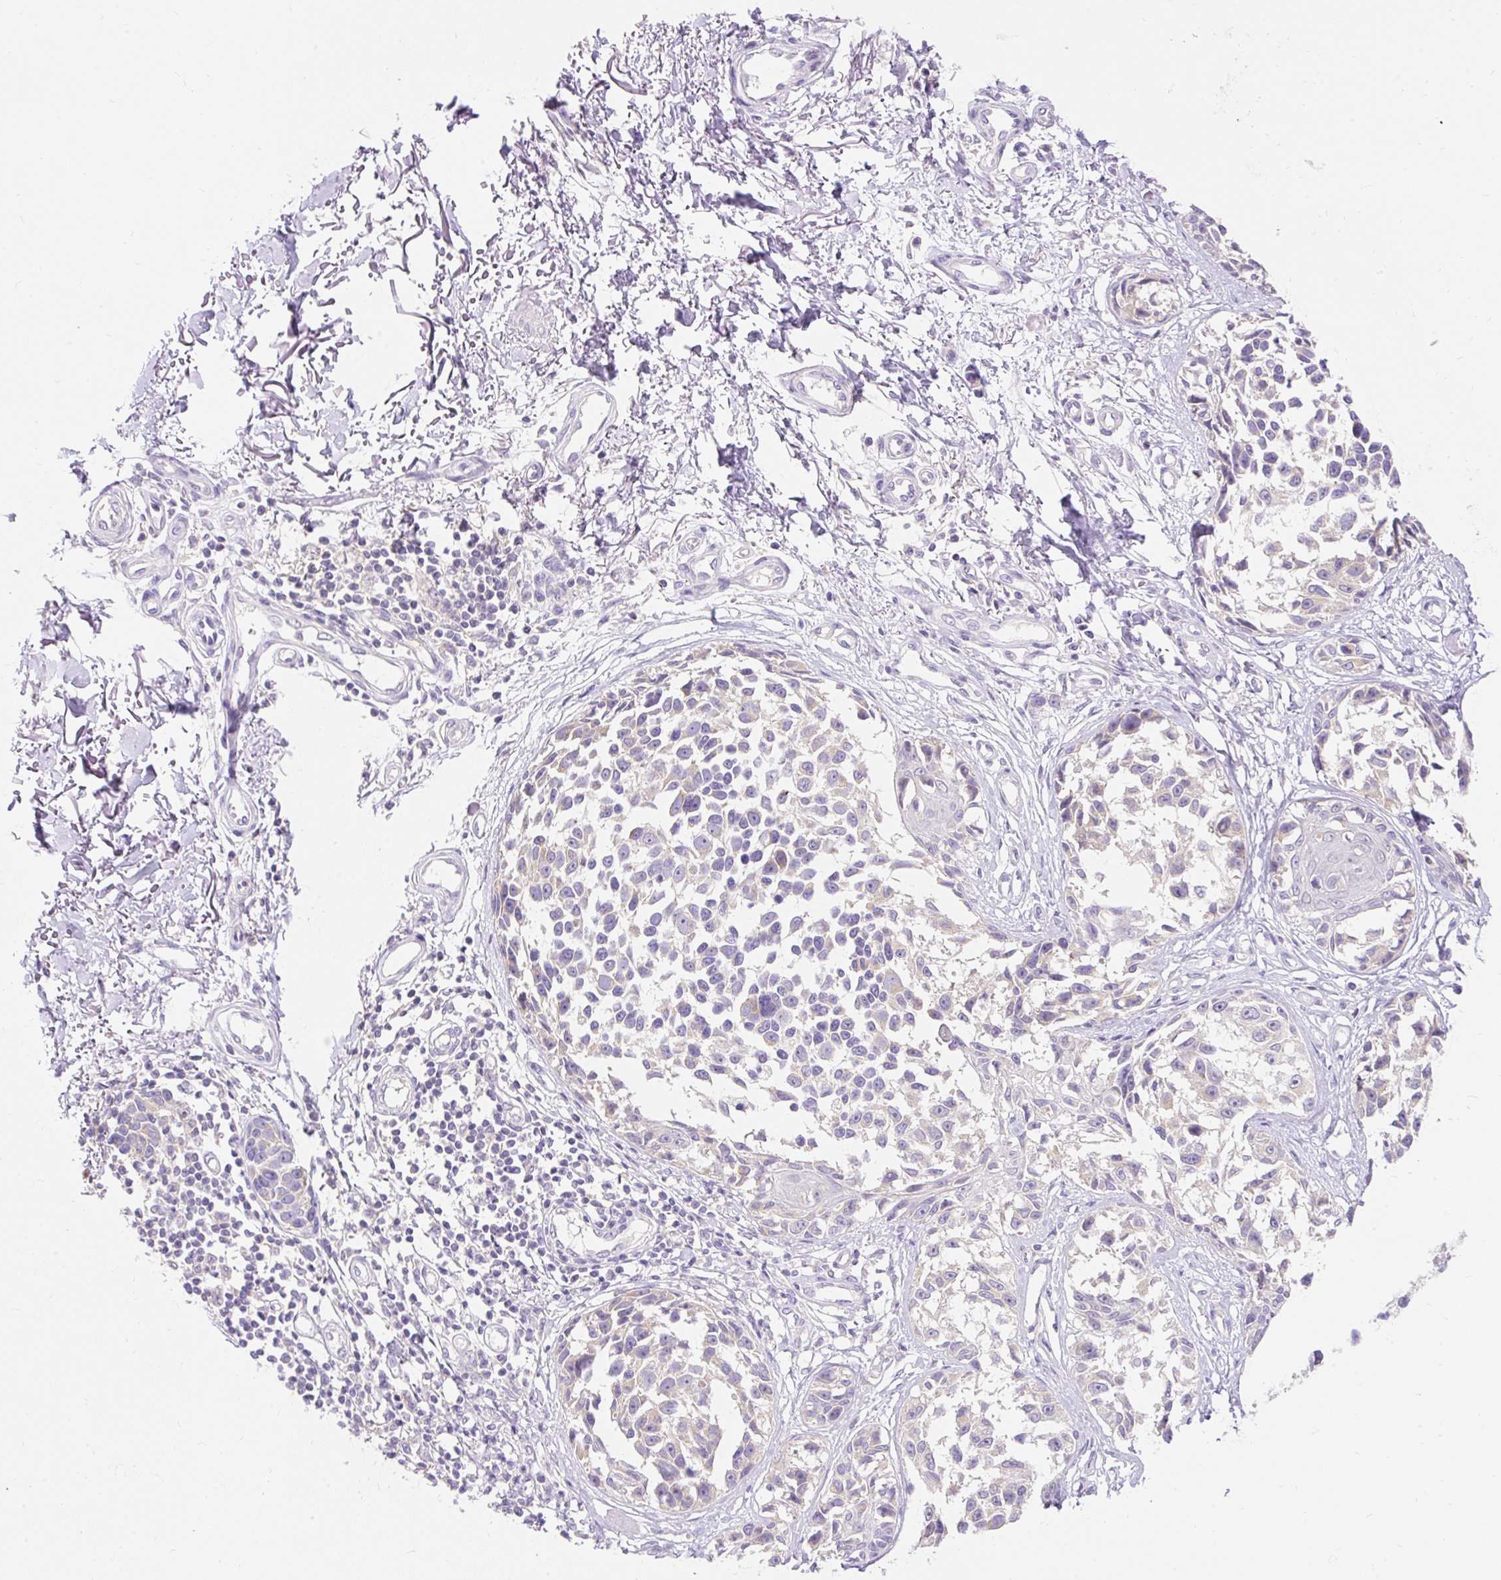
{"staining": {"intensity": "negative", "quantity": "none", "location": "none"}, "tissue": "melanoma", "cell_type": "Tumor cells", "image_type": "cancer", "snomed": [{"axis": "morphology", "description": "Malignant melanoma, NOS"}, {"axis": "topography", "description": "Skin"}], "caption": "Immunohistochemistry (IHC) photomicrograph of neoplastic tissue: malignant melanoma stained with DAB (3,3'-diaminobenzidine) reveals no significant protein positivity in tumor cells.", "gene": "PMAIP1", "patient": {"sex": "male", "age": 73}}